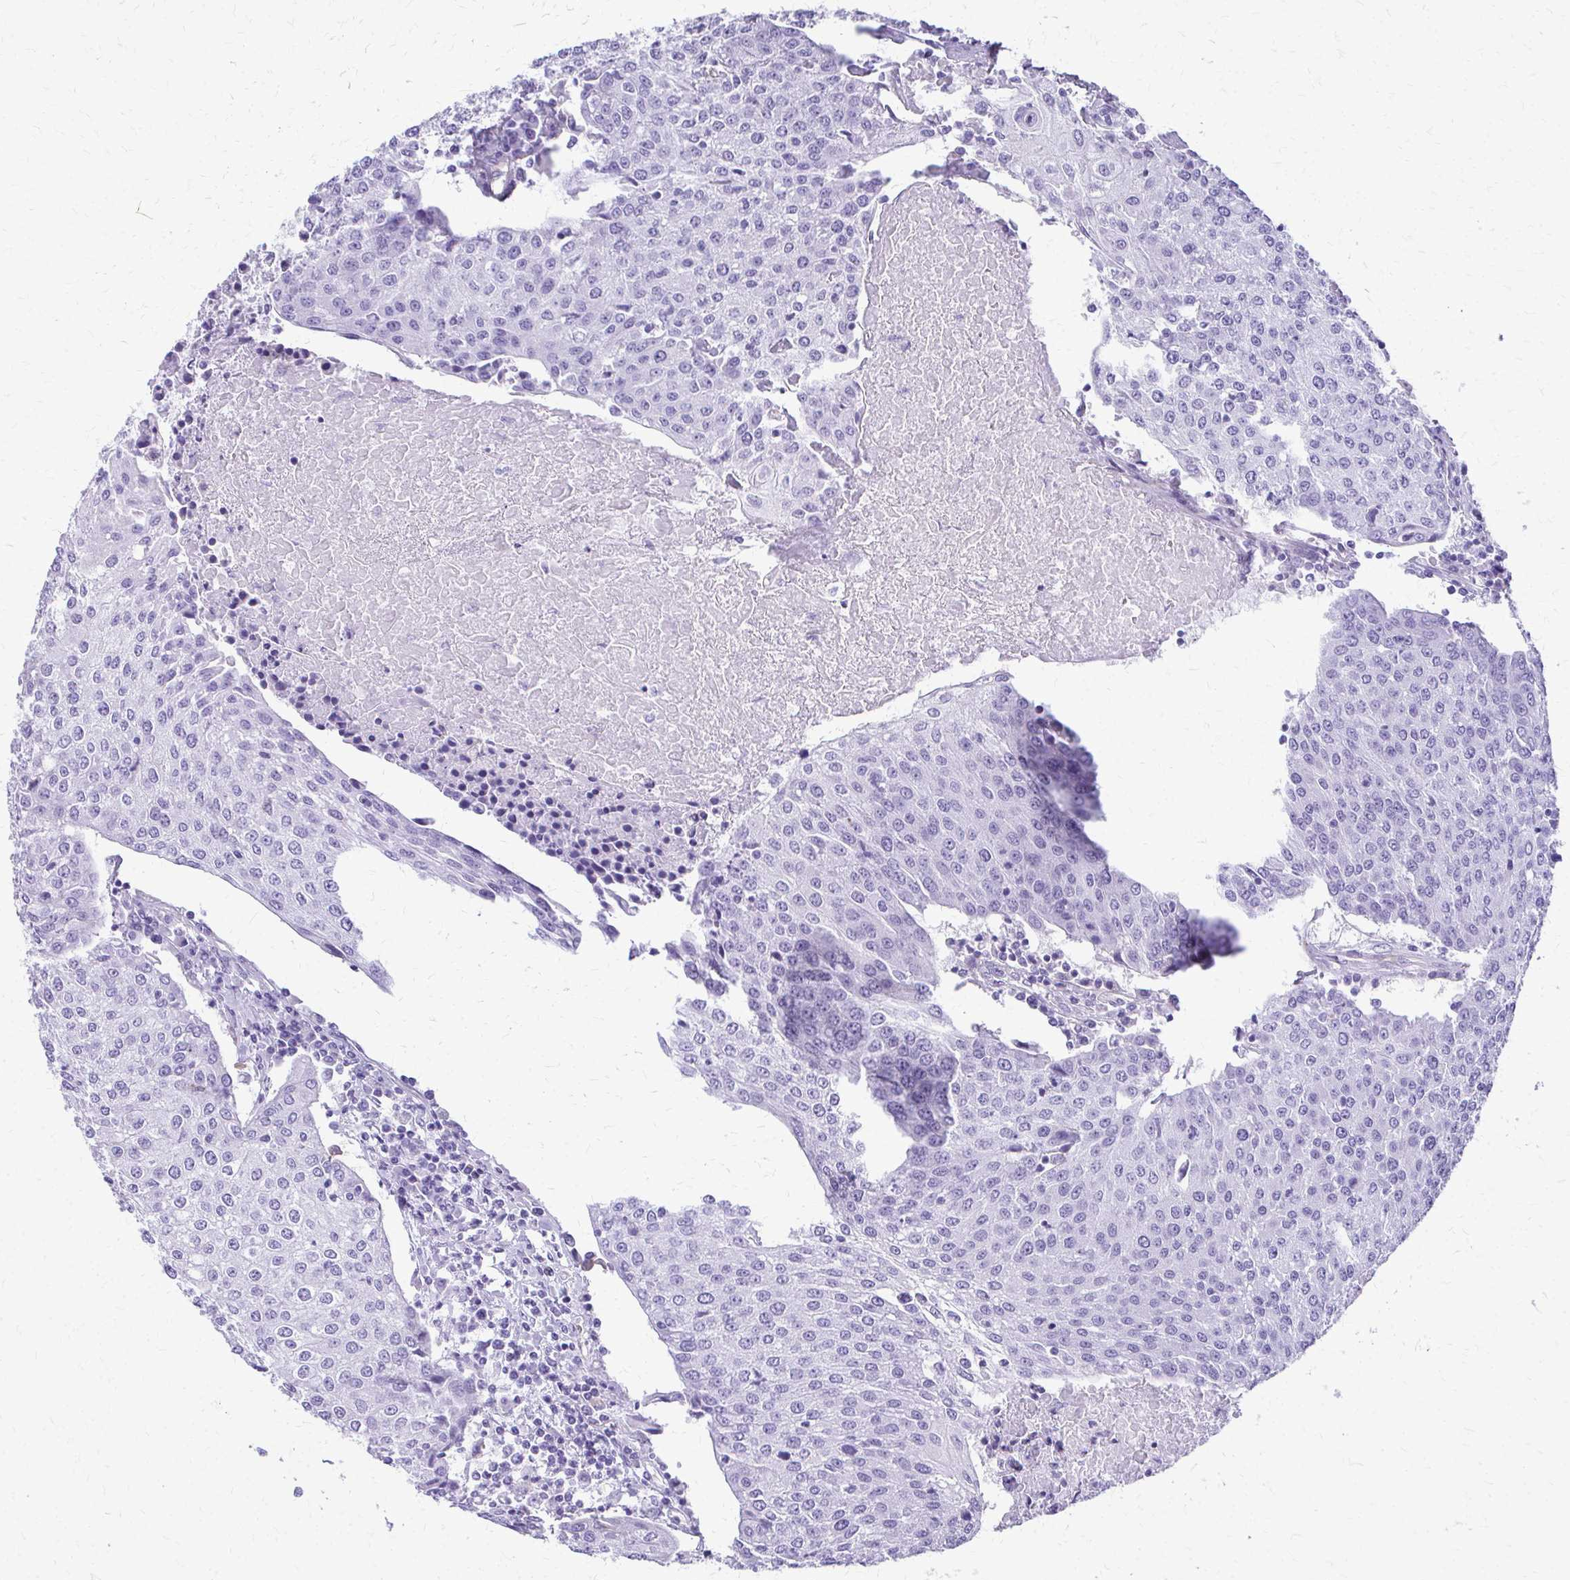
{"staining": {"intensity": "negative", "quantity": "none", "location": "none"}, "tissue": "urothelial cancer", "cell_type": "Tumor cells", "image_type": "cancer", "snomed": [{"axis": "morphology", "description": "Urothelial carcinoma, High grade"}, {"axis": "topography", "description": "Urinary bladder"}], "caption": "High-grade urothelial carcinoma was stained to show a protein in brown. There is no significant positivity in tumor cells. (DAB (3,3'-diaminobenzidine) immunohistochemistry (IHC) with hematoxylin counter stain).", "gene": "TPSG1", "patient": {"sex": "female", "age": 85}}